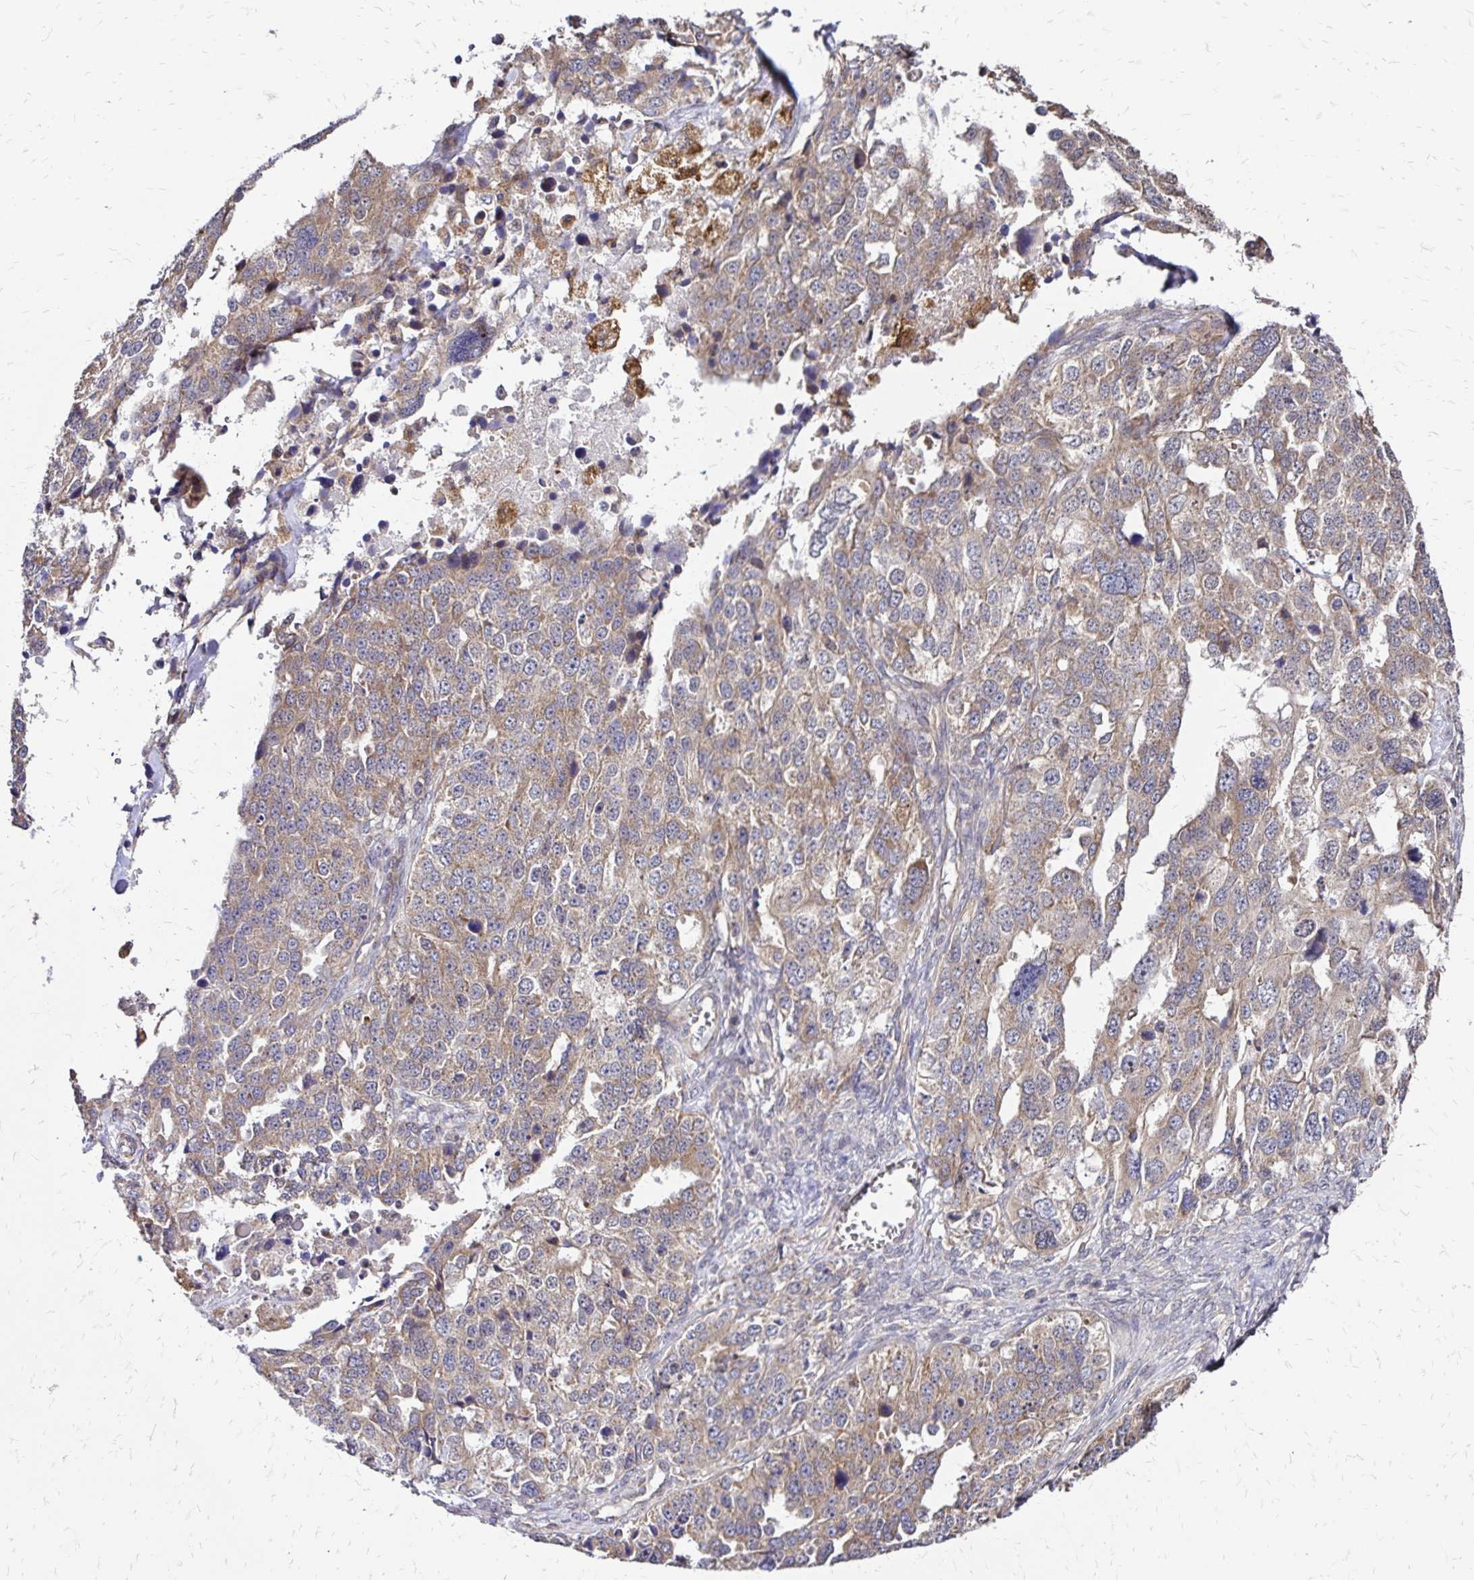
{"staining": {"intensity": "weak", "quantity": ">75%", "location": "cytoplasmic/membranous"}, "tissue": "ovarian cancer", "cell_type": "Tumor cells", "image_type": "cancer", "snomed": [{"axis": "morphology", "description": "Cystadenocarcinoma, serous, NOS"}, {"axis": "topography", "description": "Ovary"}], "caption": "A histopathology image of human serous cystadenocarcinoma (ovarian) stained for a protein exhibits weak cytoplasmic/membranous brown staining in tumor cells. The protein is shown in brown color, while the nuclei are stained blue.", "gene": "ZW10", "patient": {"sex": "female", "age": 76}}